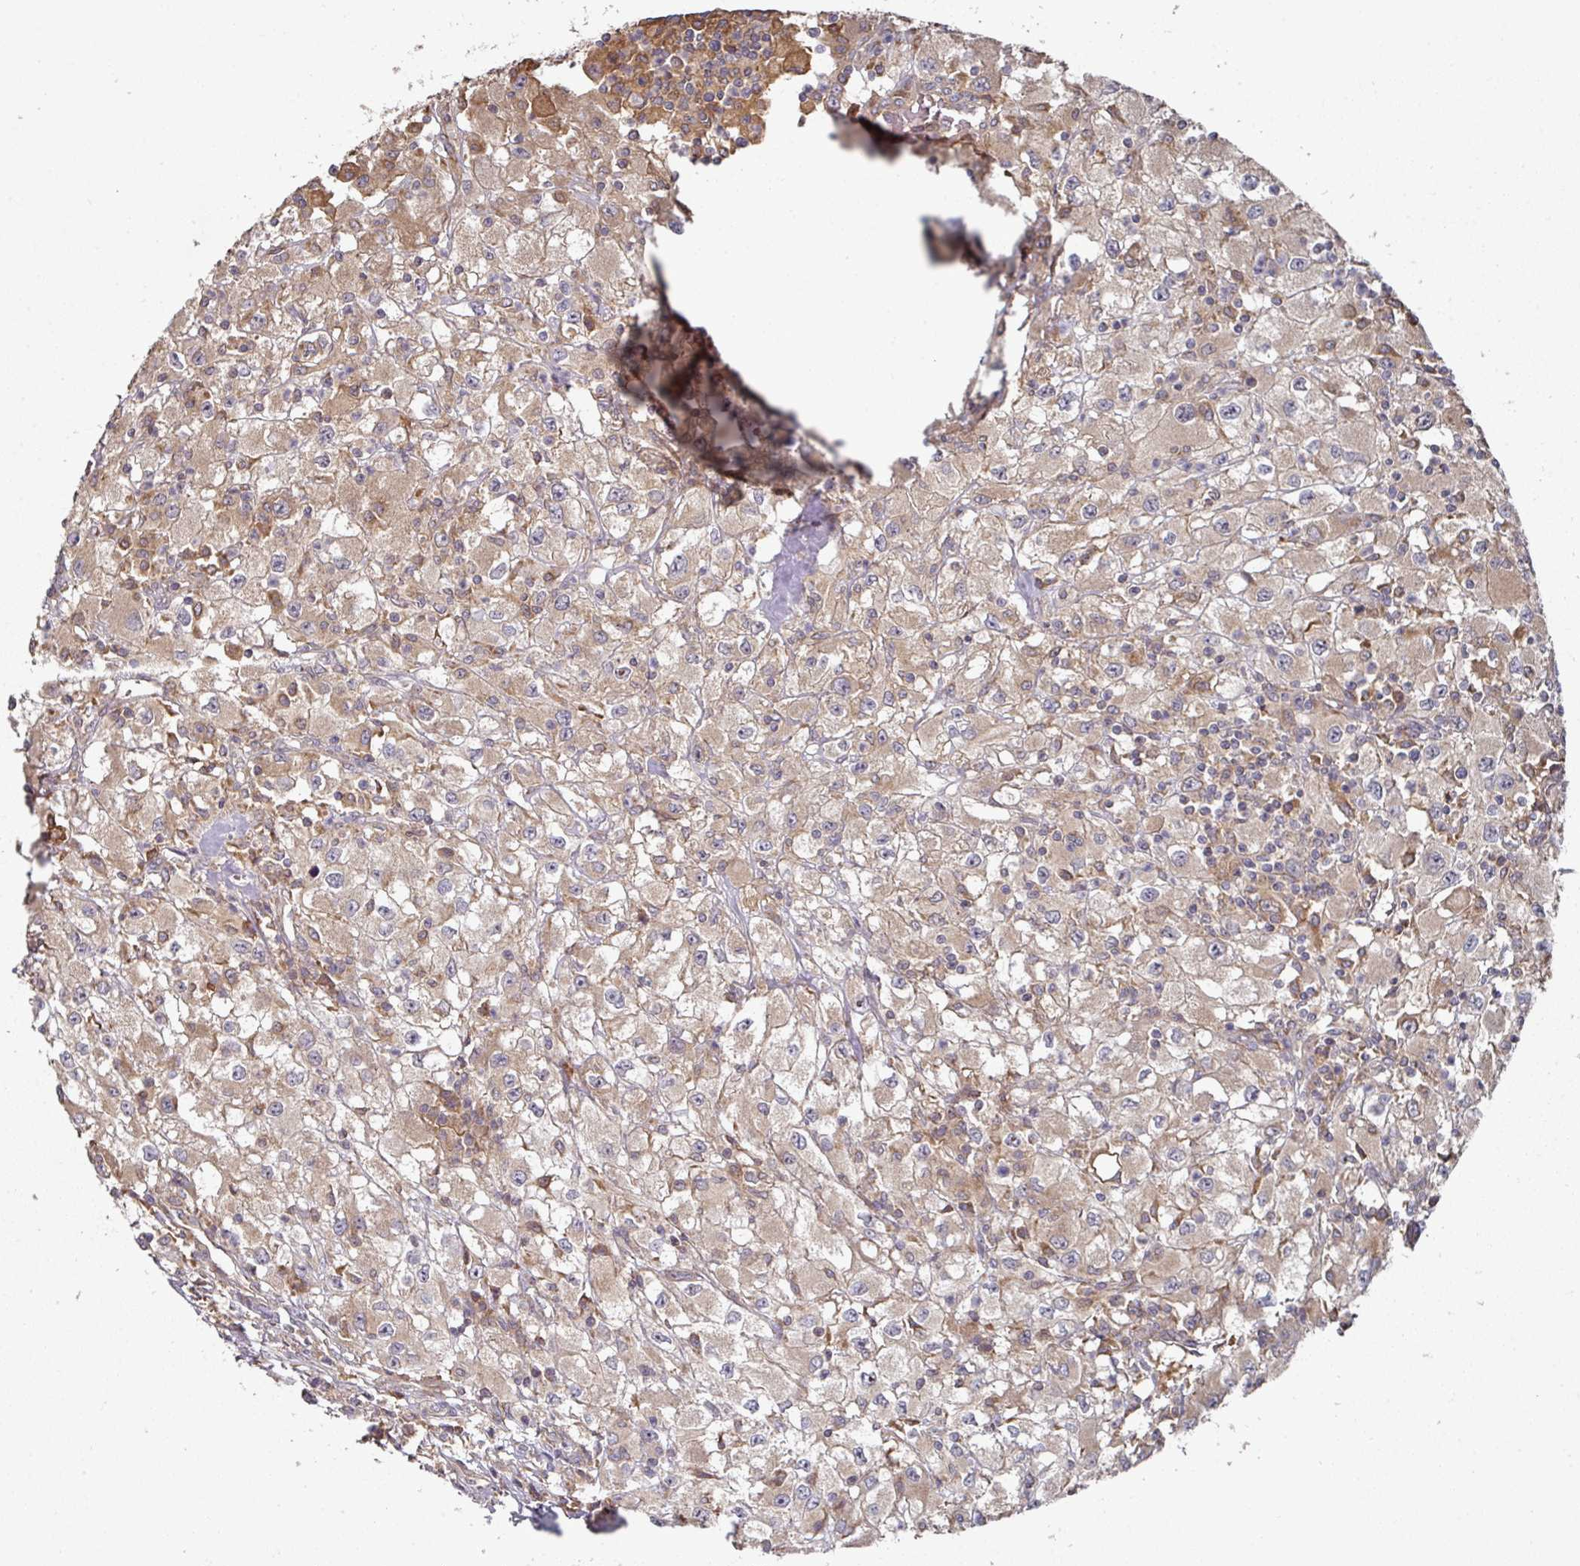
{"staining": {"intensity": "weak", "quantity": ">75%", "location": "cytoplasmic/membranous"}, "tissue": "renal cancer", "cell_type": "Tumor cells", "image_type": "cancer", "snomed": [{"axis": "morphology", "description": "Adenocarcinoma, NOS"}, {"axis": "topography", "description": "Kidney"}], "caption": "Weak cytoplasmic/membranous protein staining is appreciated in about >75% of tumor cells in renal cancer.", "gene": "CEP95", "patient": {"sex": "female", "age": 67}}